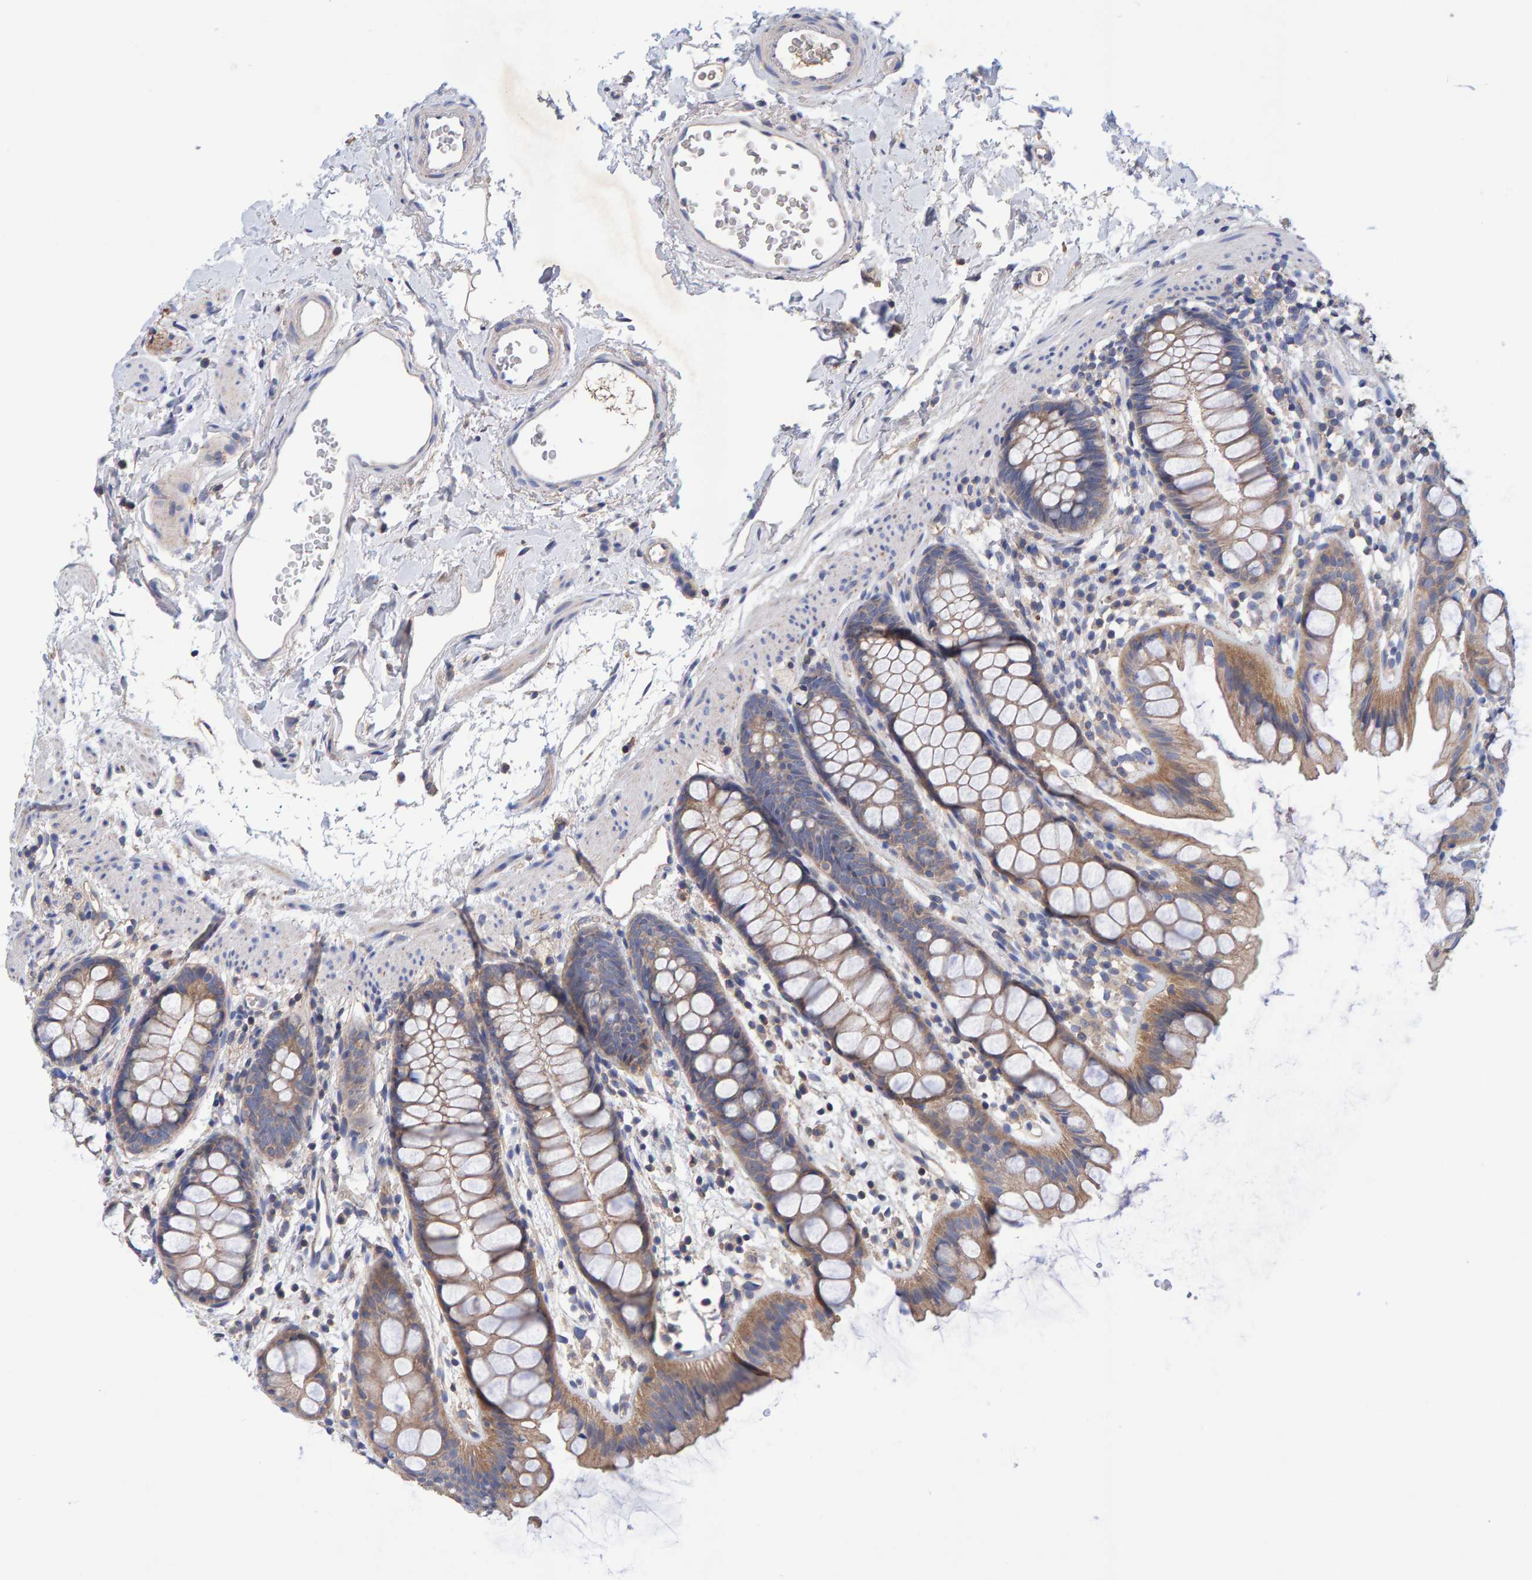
{"staining": {"intensity": "moderate", "quantity": ">75%", "location": "cytoplasmic/membranous"}, "tissue": "rectum", "cell_type": "Glandular cells", "image_type": "normal", "snomed": [{"axis": "morphology", "description": "Normal tissue, NOS"}, {"axis": "topography", "description": "Rectum"}], "caption": "An IHC micrograph of unremarkable tissue is shown. Protein staining in brown shows moderate cytoplasmic/membranous positivity in rectum within glandular cells. The staining is performed using DAB (3,3'-diaminobenzidine) brown chromogen to label protein expression. The nuclei are counter-stained blue using hematoxylin.", "gene": "EFR3A", "patient": {"sex": "female", "age": 65}}